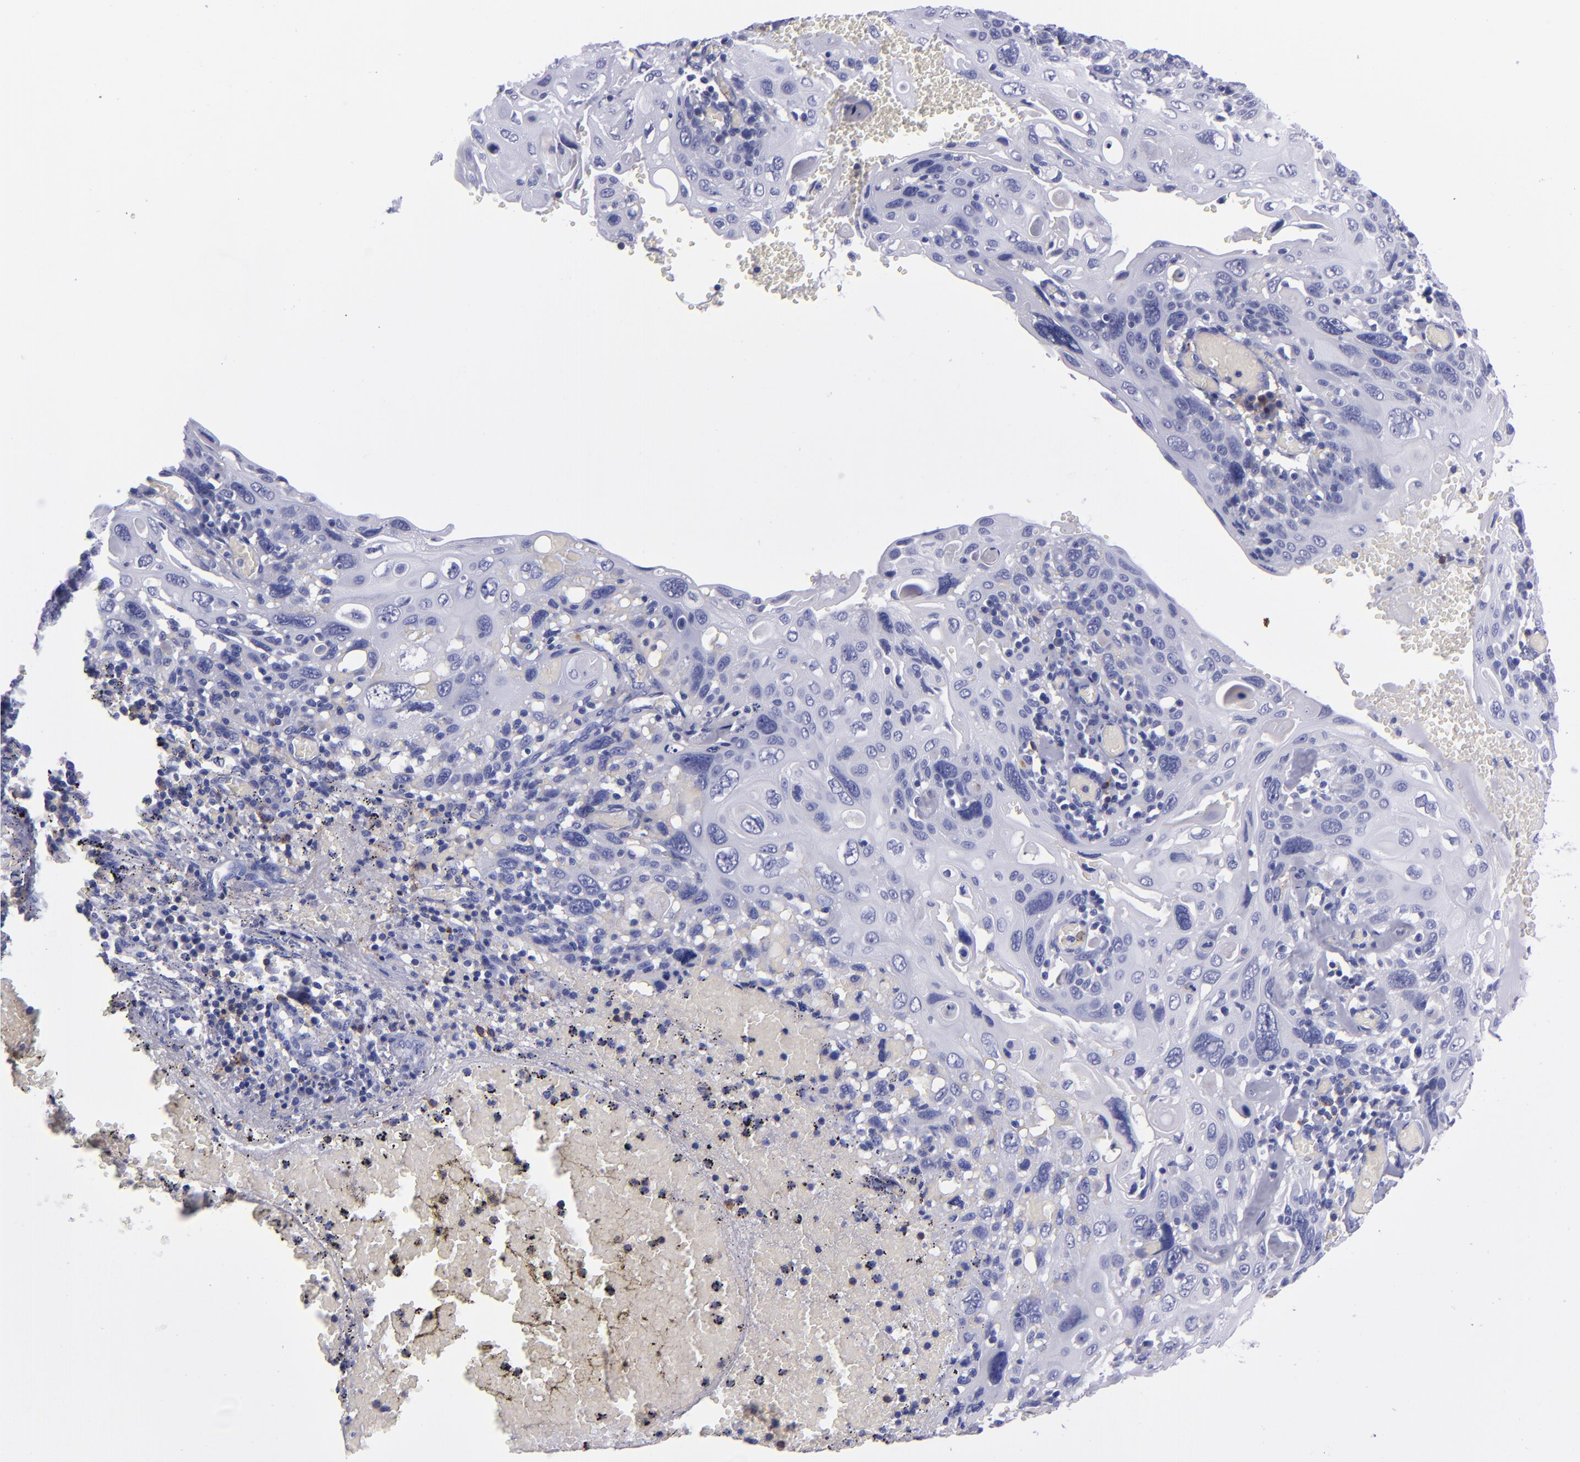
{"staining": {"intensity": "negative", "quantity": "none", "location": "none"}, "tissue": "cervical cancer", "cell_type": "Tumor cells", "image_type": "cancer", "snomed": [{"axis": "morphology", "description": "Squamous cell carcinoma, NOS"}, {"axis": "topography", "description": "Cervix"}], "caption": "Tumor cells are negative for protein expression in human cervical squamous cell carcinoma. (Stains: DAB (3,3'-diaminobenzidine) IHC with hematoxylin counter stain, Microscopy: brightfield microscopy at high magnification).", "gene": "CD37", "patient": {"sex": "female", "age": 54}}